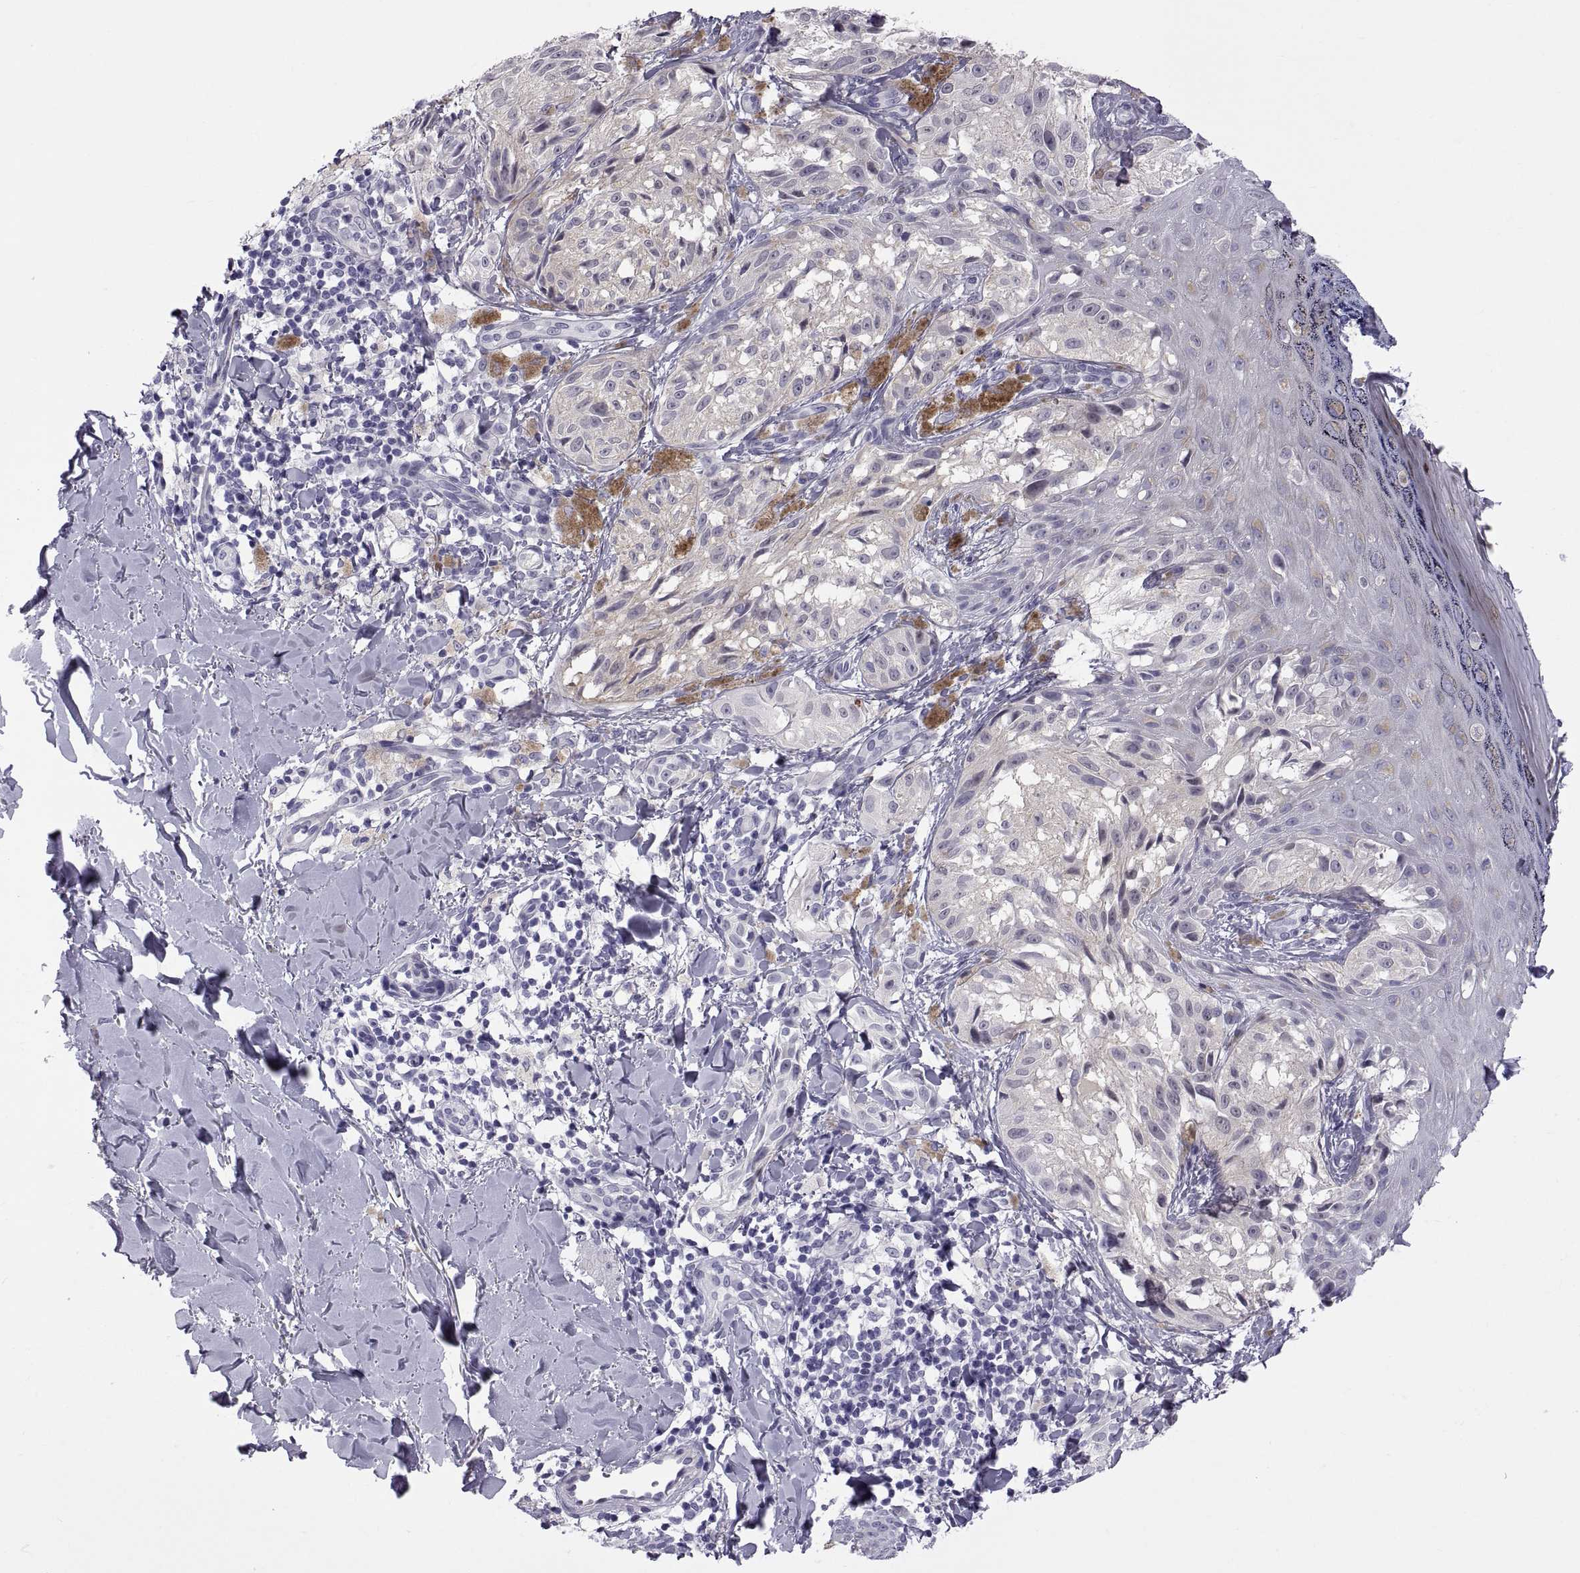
{"staining": {"intensity": "negative", "quantity": "none", "location": "none"}, "tissue": "melanoma", "cell_type": "Tumor cells", "image_type": "cancer", "snomed": [{"axis": "morphology", "description": "Malignant melanoma, NOS"}, {"axis": "topography", "description": "Skin"}], "caption": "Micrograph shows no protein expression in tumor cells of malignant melanoma tissue. (Stains: DAB immunohistochemistry with hematoxylin counter stain, Microscopy: brightfield microscopy at high magnification).", "gene": "RNASE12", "patient": {"sex": "male", "age": 36}}